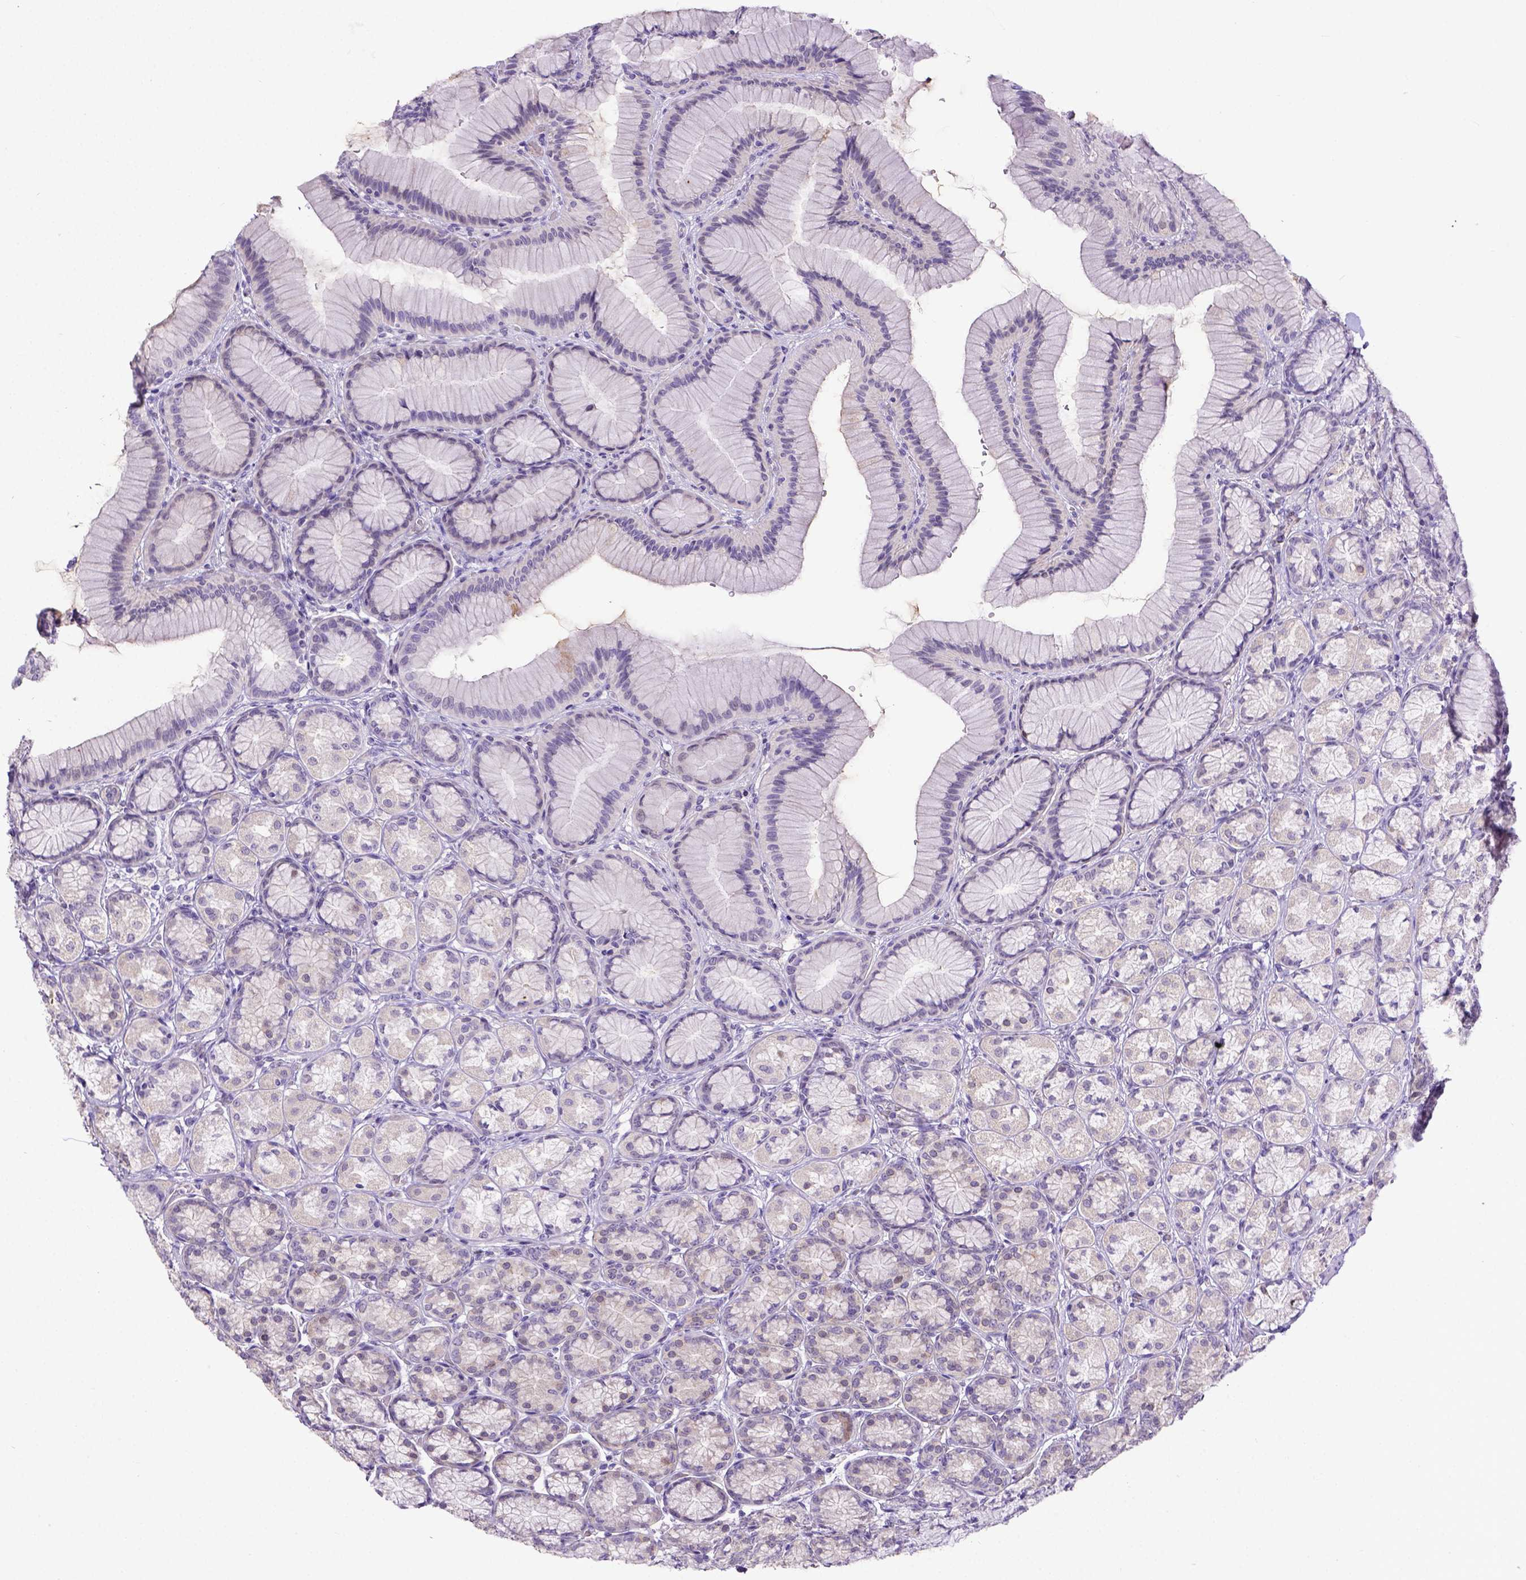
{"staining": {"intensity": "negative", "quantity": "none", "location": "none"}, "tissue": "stomach", "cell_type": "Glandular cells", "image_type": "normal", "snomed": [{"axis": "morphology", "description": "Normal tissue, NOS"}, {"axis": "morphology", "description": "Adenocarcinoma, NOS"}, {"axis": "morphology", "description": "Adenocarcinoma, High grade"}, {"axis": "topography", "description": "Stomach, upper"}, {"axis": "topography", "description": "Stomach"}], "caption": "Immunohistochemistry of benign human stomach displays no positivity in glandular cells. (Stains: DAB (3,3'-diaminobenzidine) immunohistochemistry with hematoxylin counter stain, Microscopy: brightfield microscopy at high magnification).", "gene": "BTN1A1", "patient": {"sex": "female", "age": 65}}